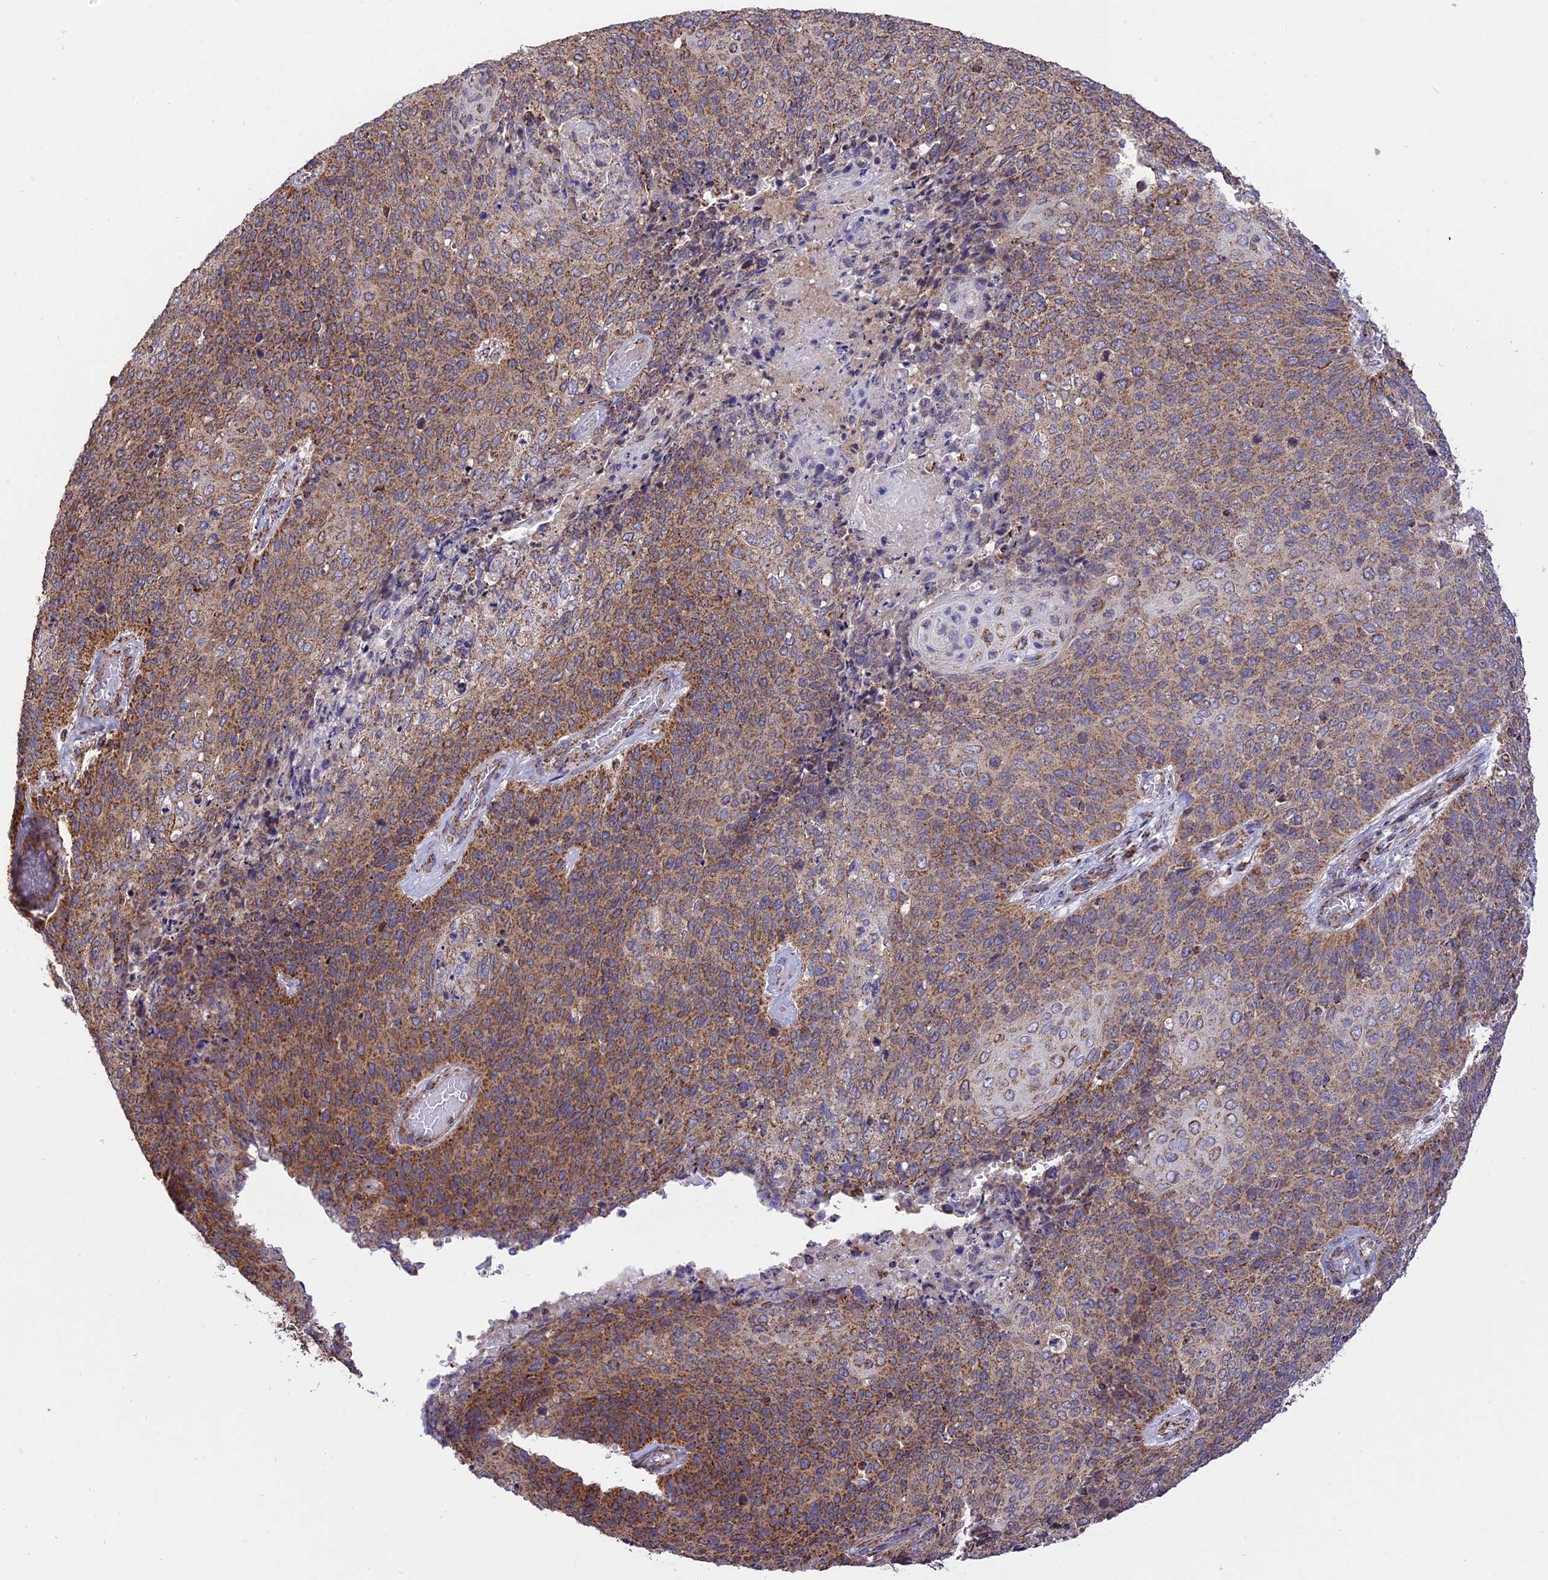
{"staining": {"intensity": "strong", "quantity": ">75%", "location": "cytoplasmic/membranous"}, "tissue": "cervical cancer", "cell_type": "Tumor cells", "image_type": "cancer", "snomed": [{"axis": "morphology", "description": "Squamous cell carcinoma, NOS"}, {"axis": "topography", "description": "Cervix"}], "caption": "Immunohistochemical staining of cervical squamous cell carcinoma exhibits high levels of strong cytoplasmic/membranous staining in about >75% of tumor cells. (DAB IHC with brightfield microscopy, high magnification).", "gene": "TTC4", "patient": {"sex": "female", "age": 39}}